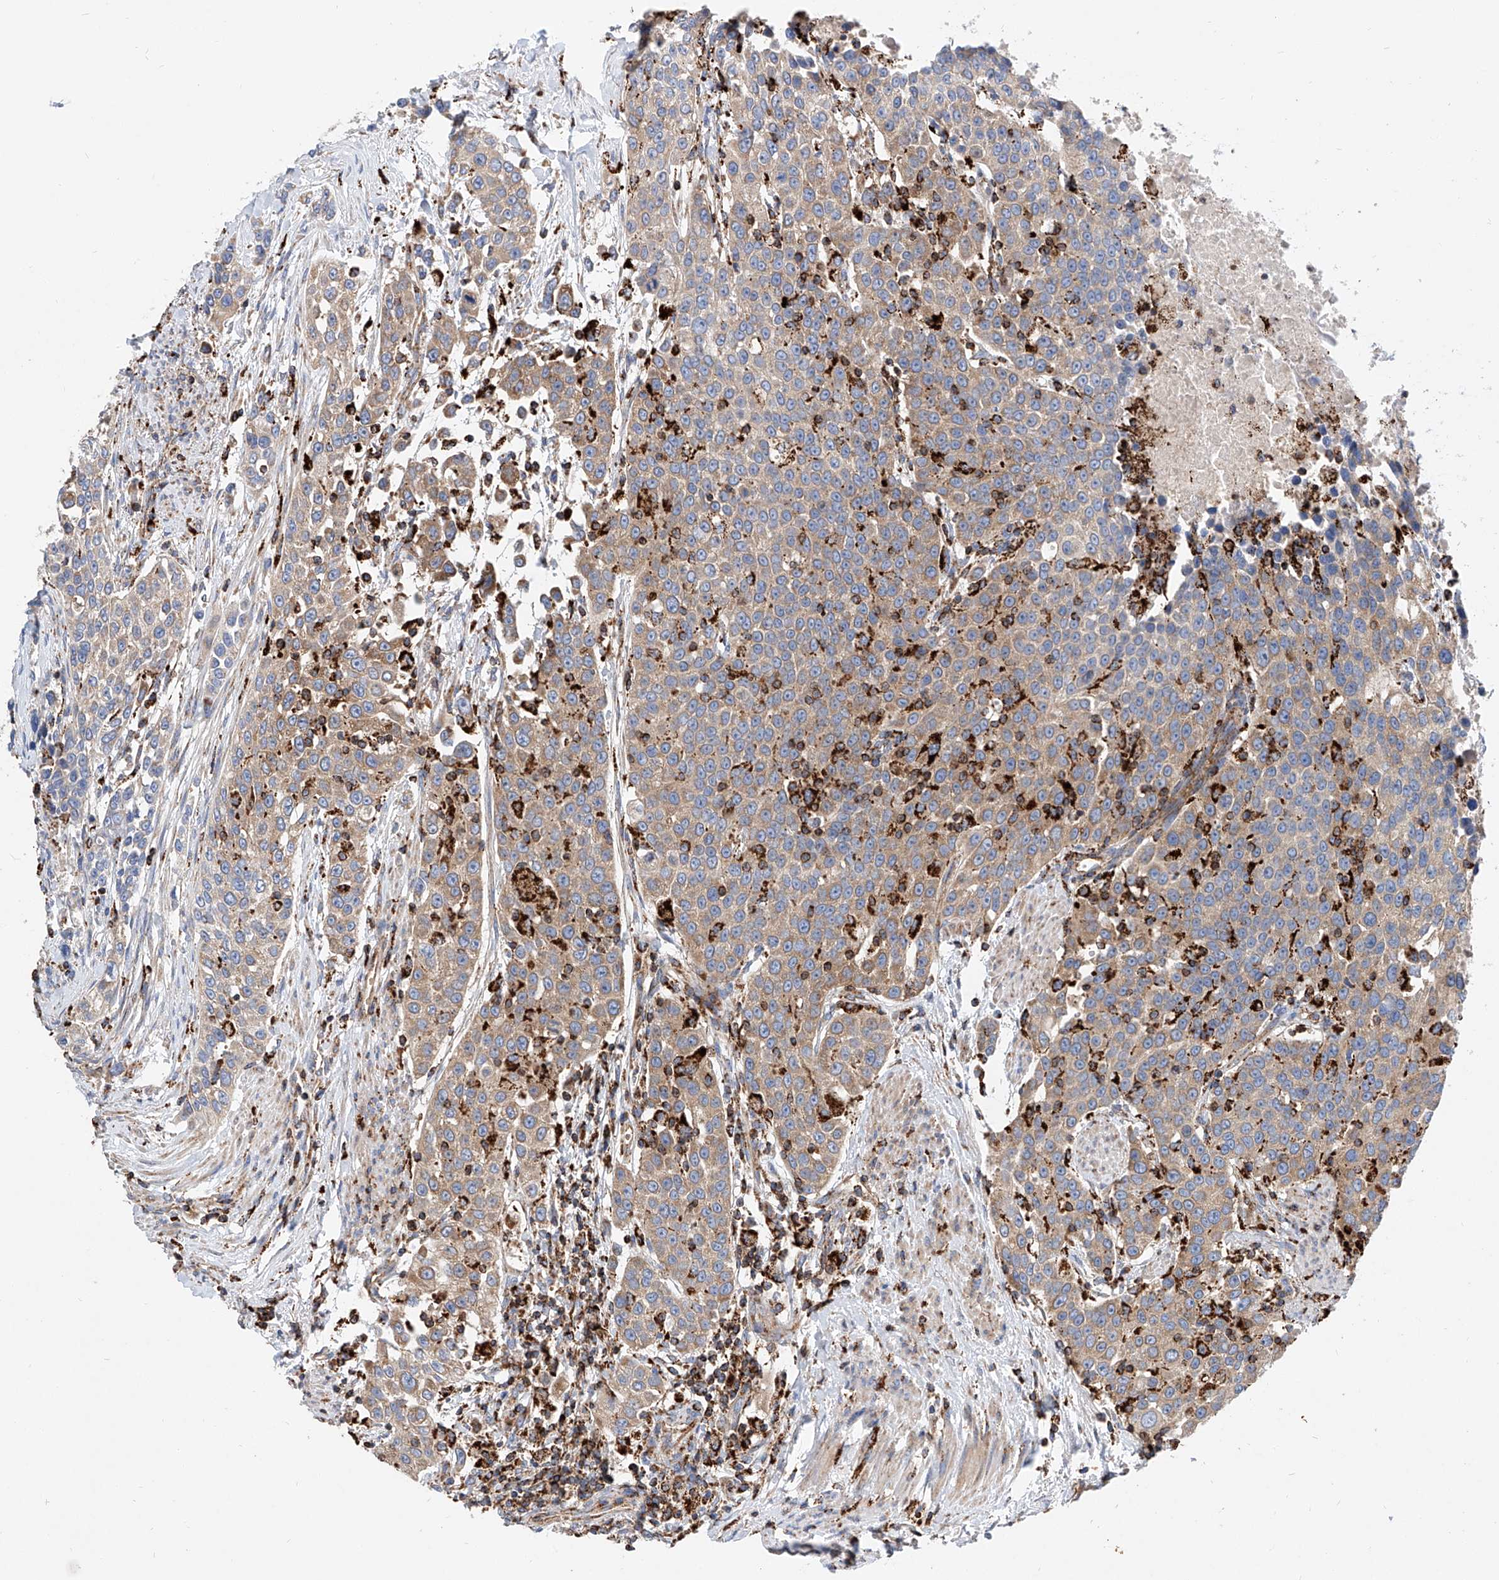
{"staining": {"intensity": "weak", "quantity": ">75%", "location": "cytoplasmic/membranous"}, "tissue": "urothelial cancer", "cell_type": "Tumor cells", "image_type": "cancer", "snomed": [{"axis": "morphology", "description": "Urothelial carcinoma, High grade"}, {"axis": "topography", "description": "Urinary bladder"}], "caption": "Protein expression analysis of urothelial carcinoma (high-grade) exhibits weak cytoplasmic/membranous staining in approximately >75% of tumor cells.", "gene": "CPNE5", "patient": {"sex": "female", "age": 80}}